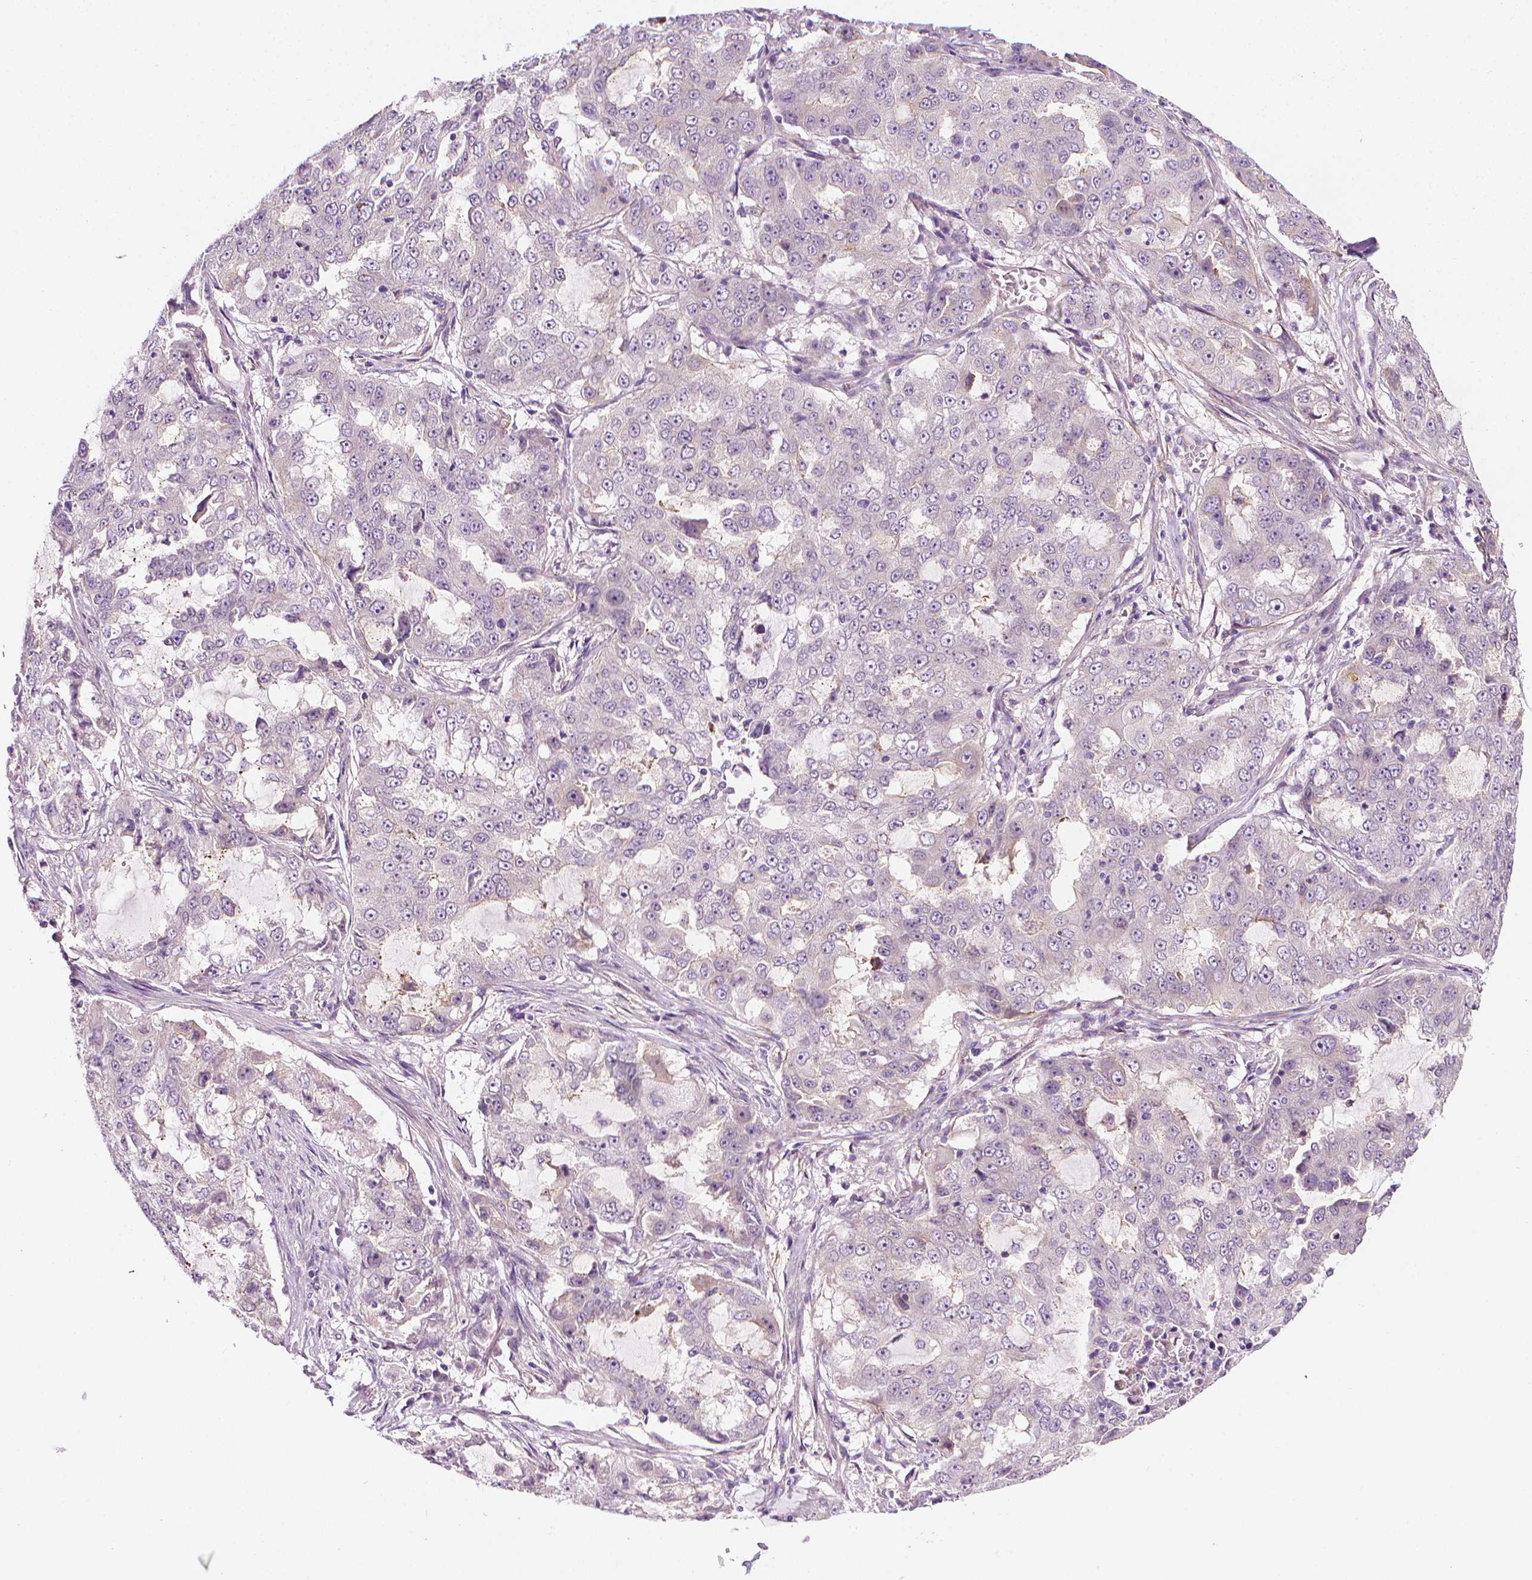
{"staining": {"intensity": "negative", "quantity": "none", "location": "none"}, "tissue": "lung cancer", "cell_type": "Tumor cells", "image_type": "cancer", "snomed": [{"axis": "morphology", "description": "Adenocarcinoma, NOS"}, {"axis": "topography", "description": "Lung"}], "caption": "IHC photomicrograph of neoplastic tissue: human lung cancer (adenocarcinoma) stained with DAB (3,3'-diaminobenzidine) shows no significant protein expression in tumor cells. (Stains: DAB (3,3'-diaminobenzidine) immunohistochemistry with hematoxylin counter stain, Microscopy: brightfield microscopy at high magnification).", "gene": "MCOLN3", "patient": {"sex": "female", "age": 61}}